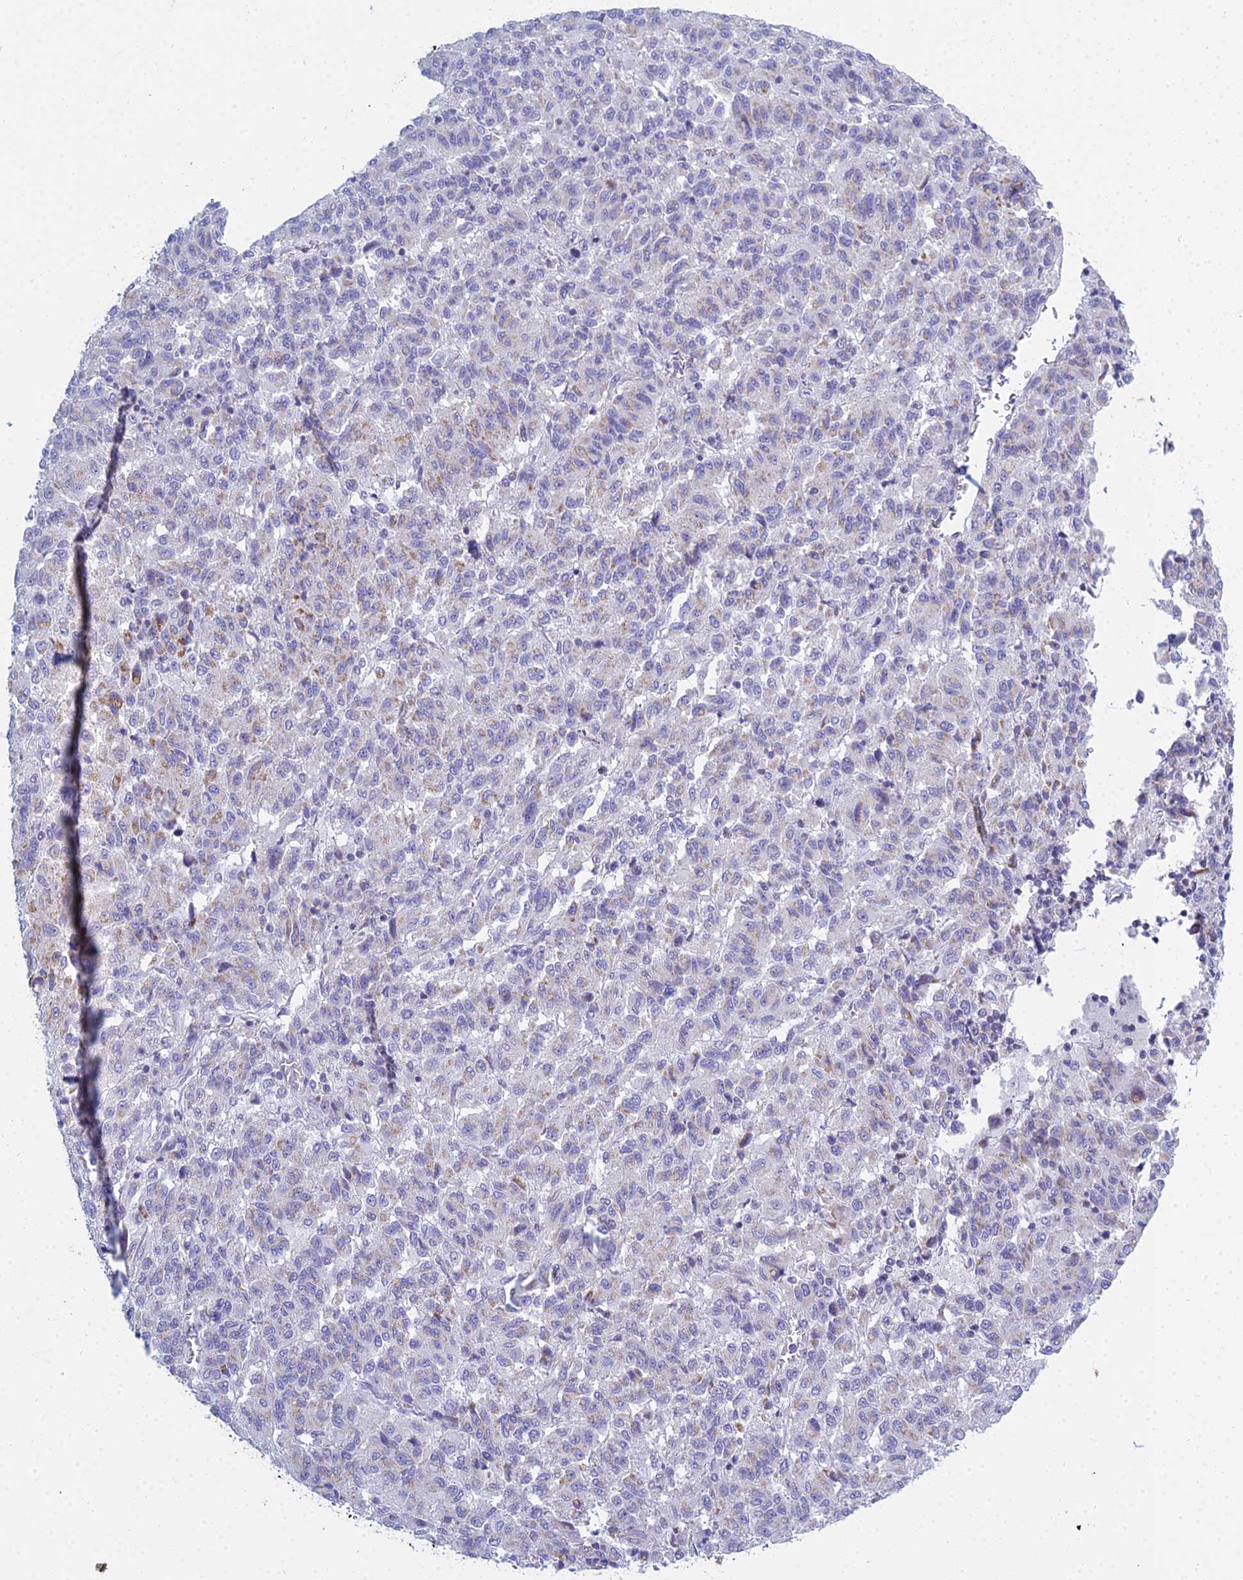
{"staining": {"intensity": "weak", "quantity": "<25%", "location": "cytoplasmic/membranous"}, "tissue": "melanoma", "cell_type": "Tumor cells", "image_type": "cancer", "snomed": [{"axis": "morphology", "description": "Malignant melanoma, Metastatic site"}, {"axis": "topography", "description": "Lung"}], "caption": "High magnification brightfield microscopy of malignant melanoma (metastatic site) stained with DAB (brown) and counterstained with hematoxylin (blue): tumor cells show no significant staining.", "gene": "PRR13", "patient": {"sex": "male", "age": 64}}